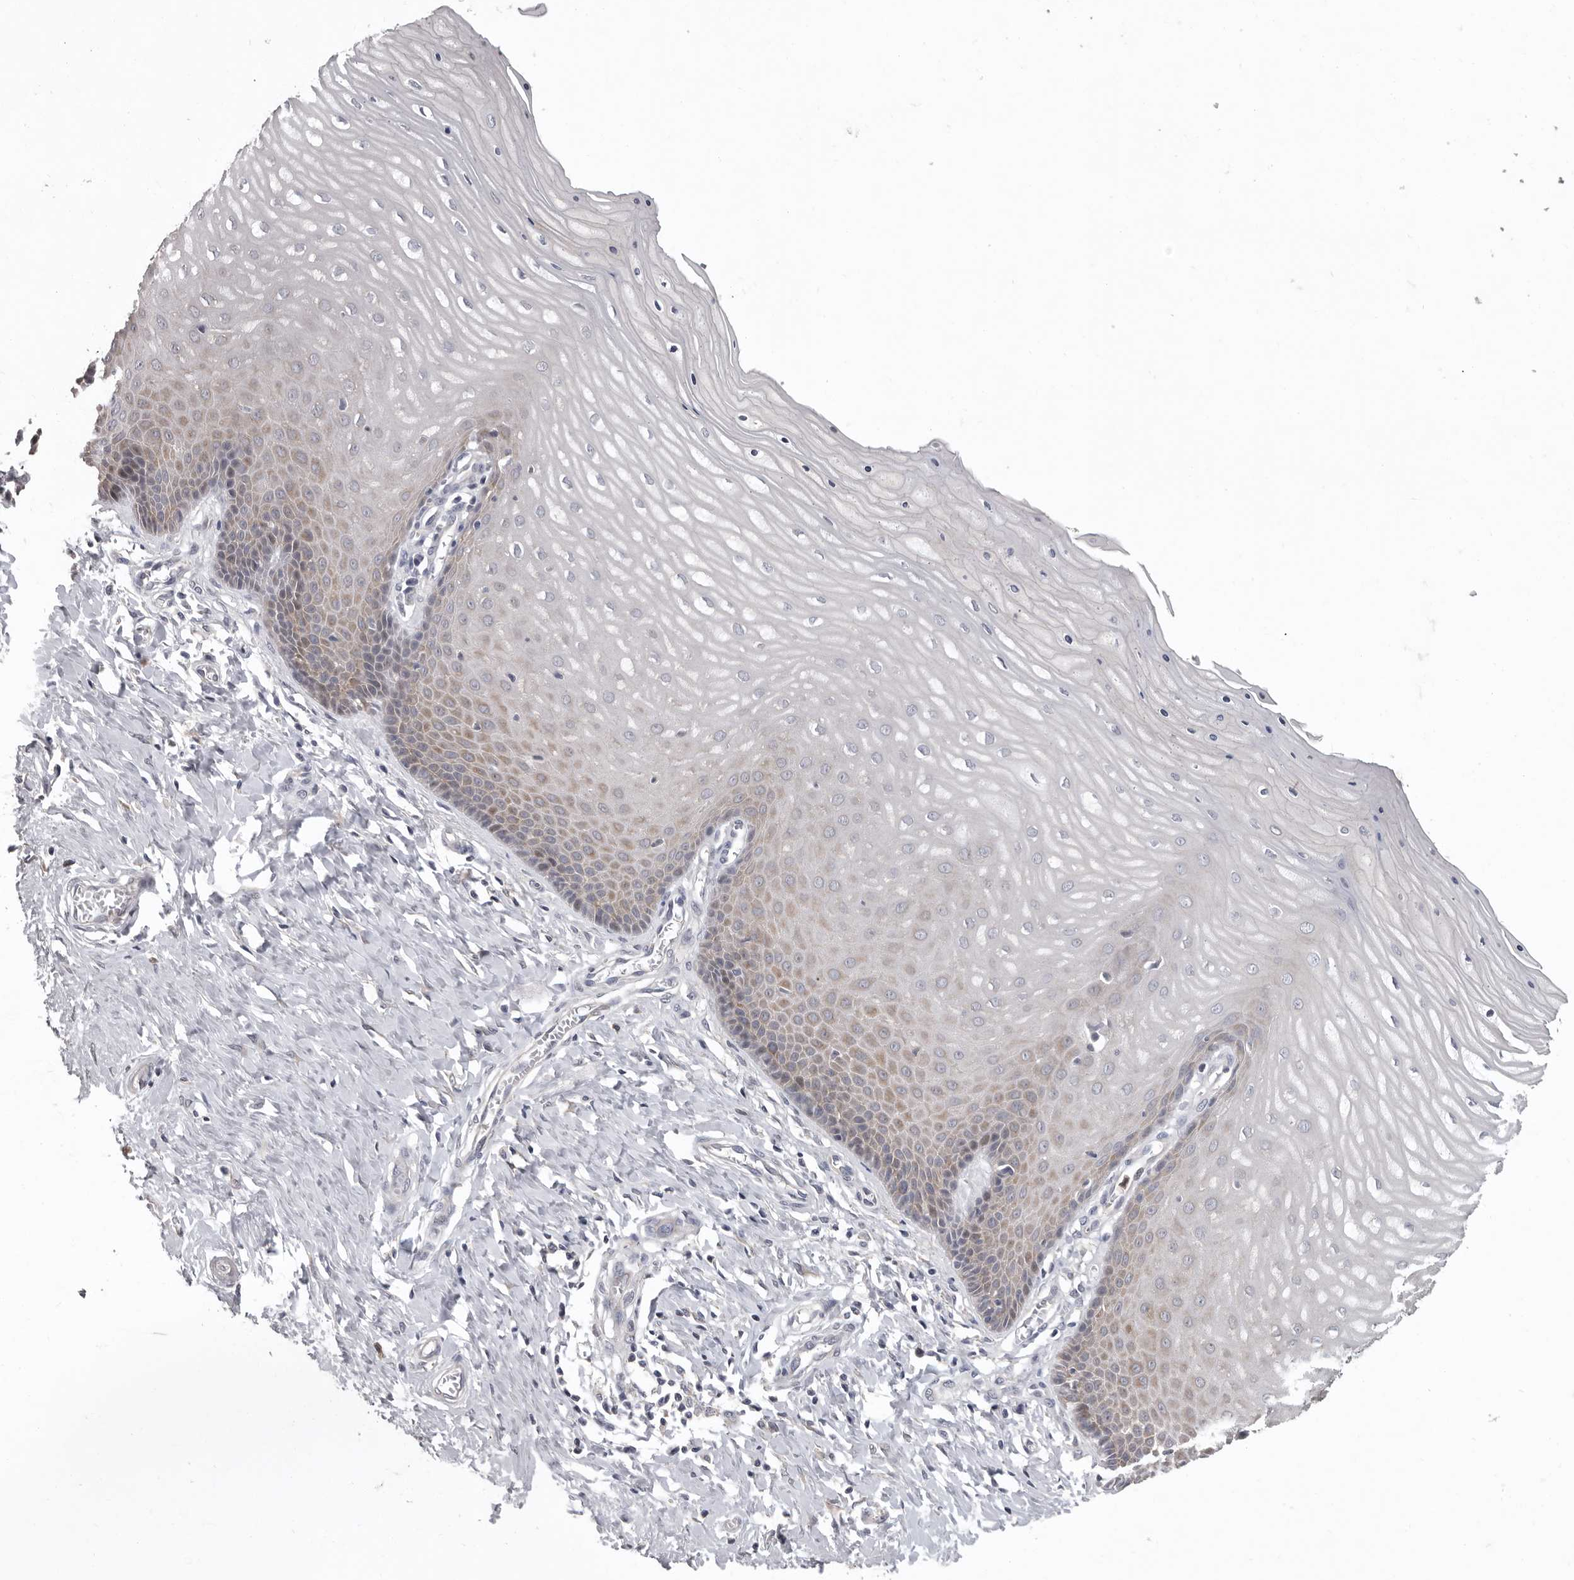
{"staining": {"intensity": "weak", "quantity": "25%-75%", "location": "cytoplasmic/membranous"}, "tissue": "cervix", "cell_type": "Squamous epithelial cells", "image_type": "normal", "snomed": [{"axis": "morphology", "description": "Normal tissue, NOS"}, {"axis": "topography", "description": "Cervix"}], "caption": "Protein analysis of benign cervix demonstrates weak cytoplasmic/membranous staining in about 25%-75% of squamous epithelial cells. (DAB (3,3'-diaminobenzidine) IHC, brown staining for protein, blue staining for nuclei).", "gene": "RALGPS2", "patient": {"sex": "female", "age": 55}}